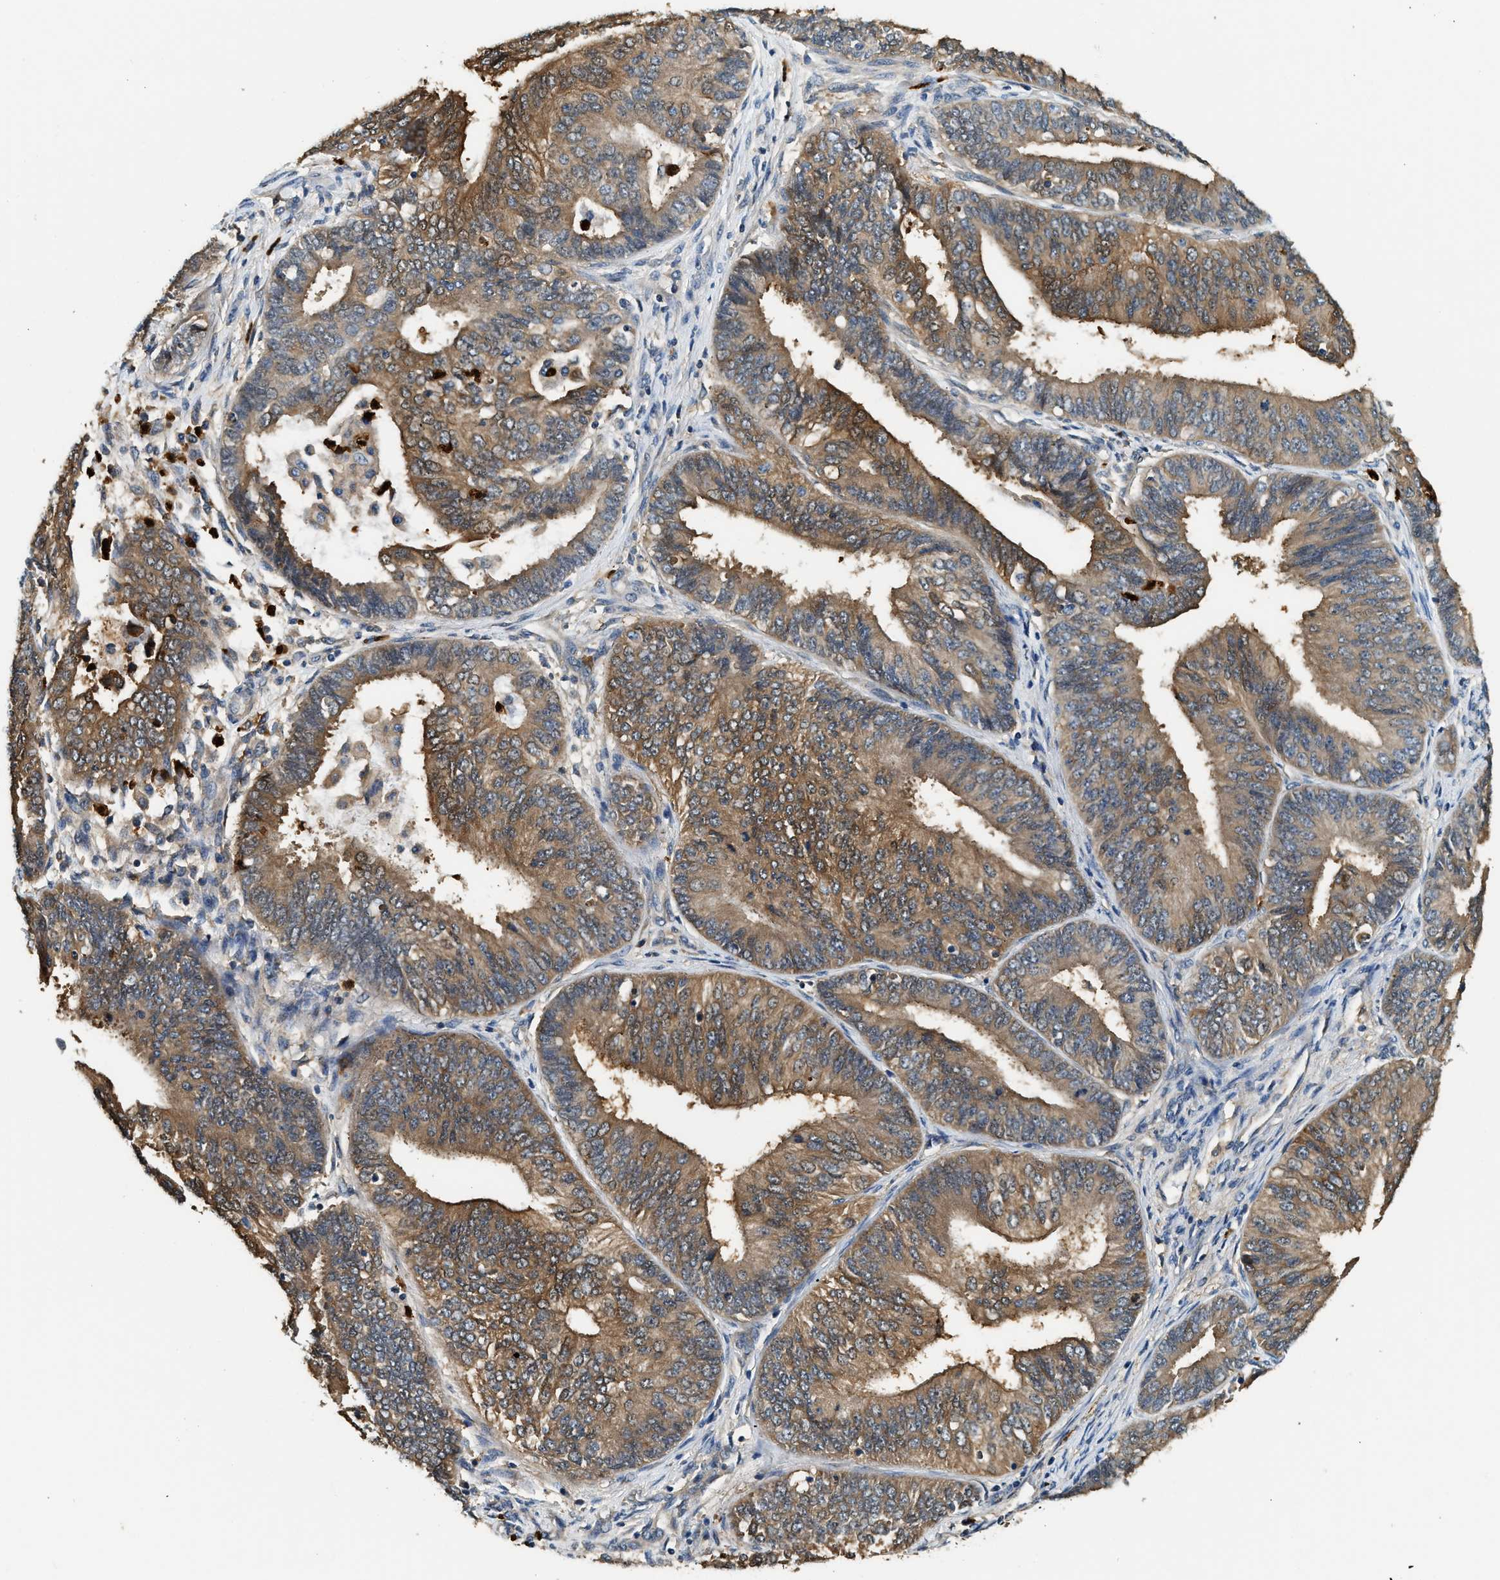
{"staining": {"intensity": "moderate", "quantity": ">75%", "location": "cytoplasmic/membranous"}, "tissue": "endometrial cancer", "cell_type": "Tumor cells", "image_type": "cancer", "snomed": [{"axis": "morphology", "description": "Adenocarcinoma, NOS"}, {"axis": "topography", "description": "Endometrium"}], "caption": "High-magnification brightfield microscopy of endometrial cancer (adenocarcinoma) stained with DAB (3,3'-diaminobenzidine) (brown) and counterstained with hematoxylin (blue). tumor cells exhibit moderate cytoplasmic/membranous positivity is identified in approximately>75% of cells.", "gene": "ANXA3", "patient": {"sex": "female", "age": 58}}